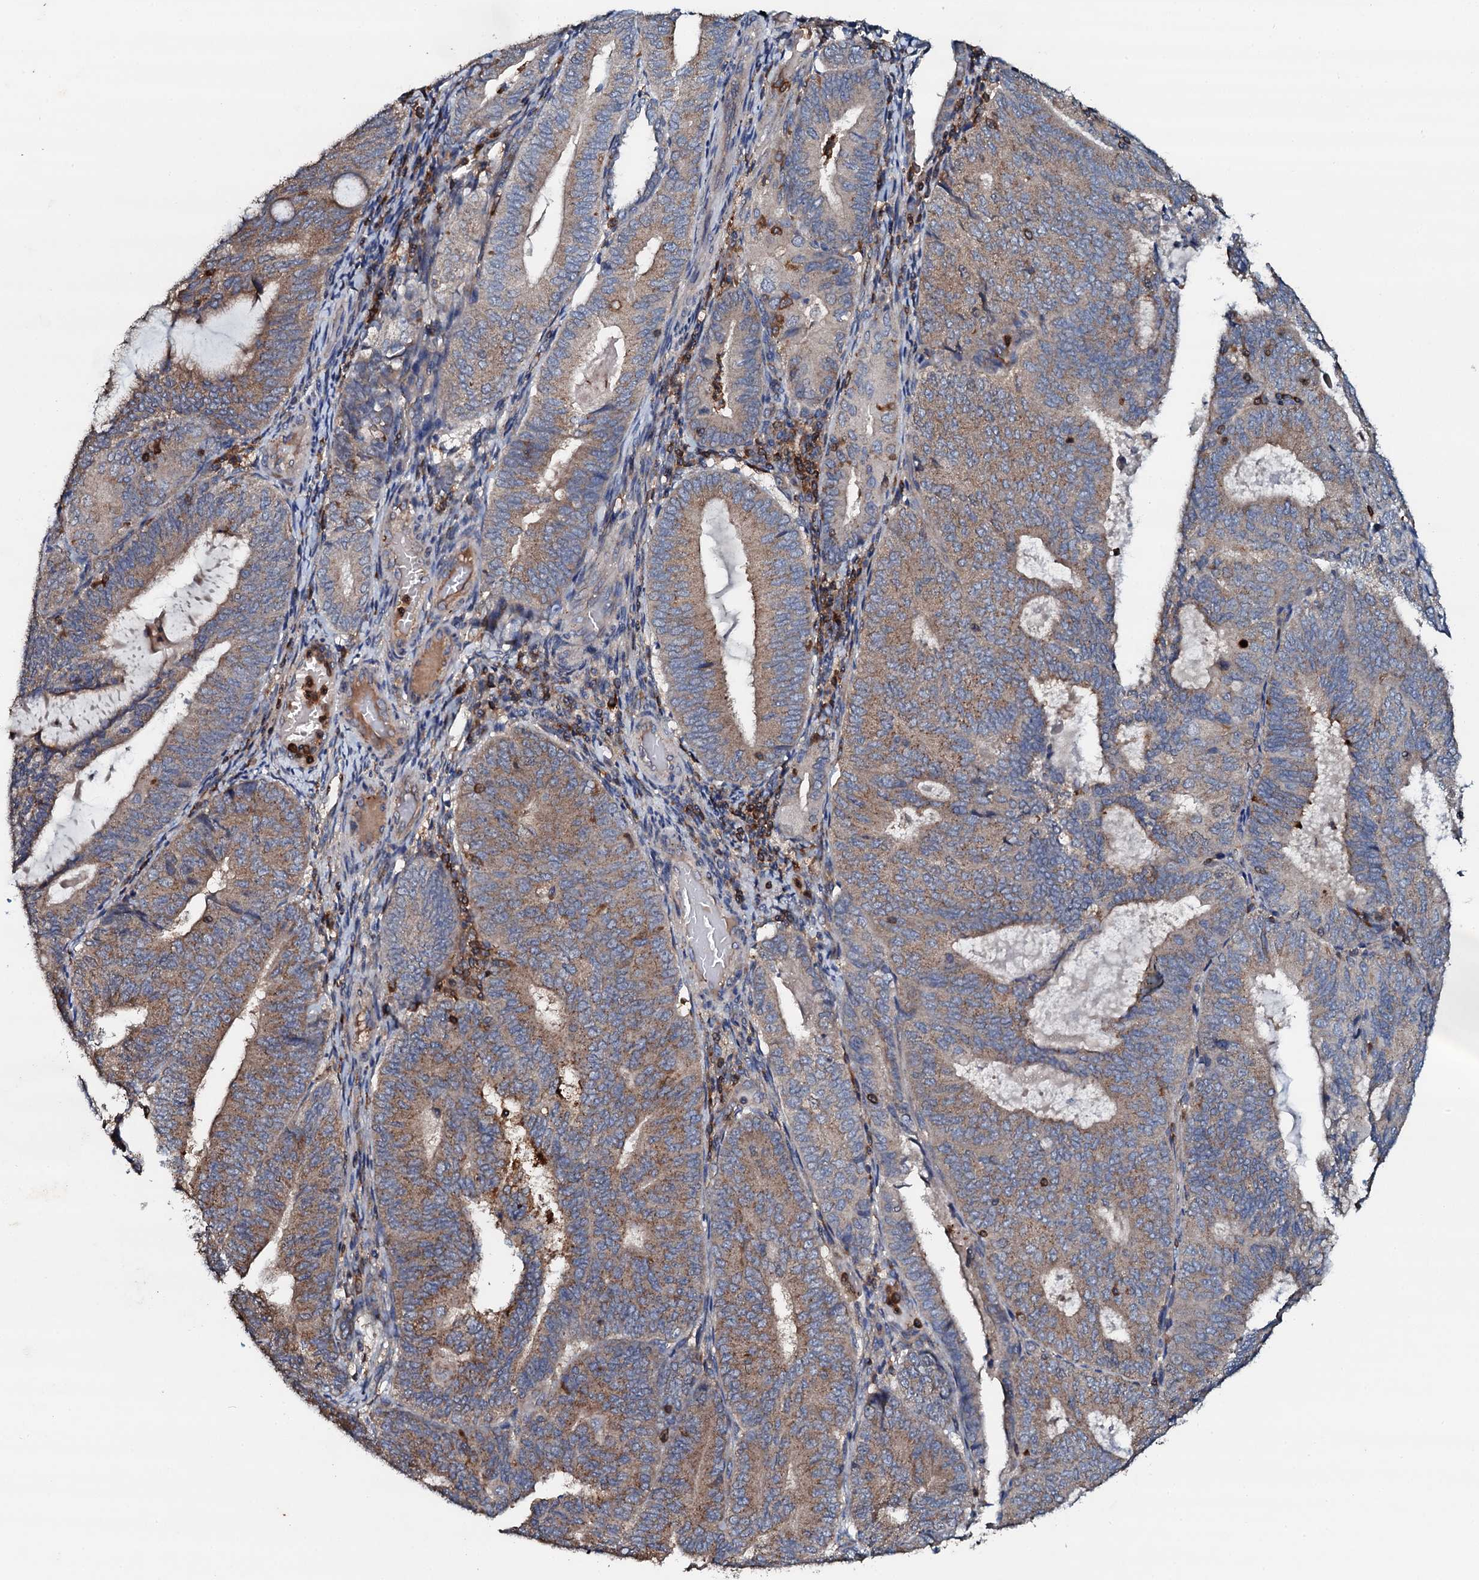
{"staining": {"intensity": "moderate", "quantity": "25%-75%", "location": "cytoplasmic/membranous"}, "tissue": "endometrial cancer", "cell_type": "Tumor cells", "image_type": "cancer", "snomed": [{"axis": "morphology", "description": "Adenocarcinoma, NOS"}, {"axis": "topography", "description": "Endometrium"}], "caption": "An IHC histopathology image of neoplastic tissue is shown. Protein staining in brown highlights moderate cytoplasmic/membranous positivity in endometrial cancer (adenocarcinoma) within tumor cells. (DAB IHC, brown staining for protein, blue staining for nuclei).", "gene": "GRK2", "patient": {"sex": "female", "age": 81}}